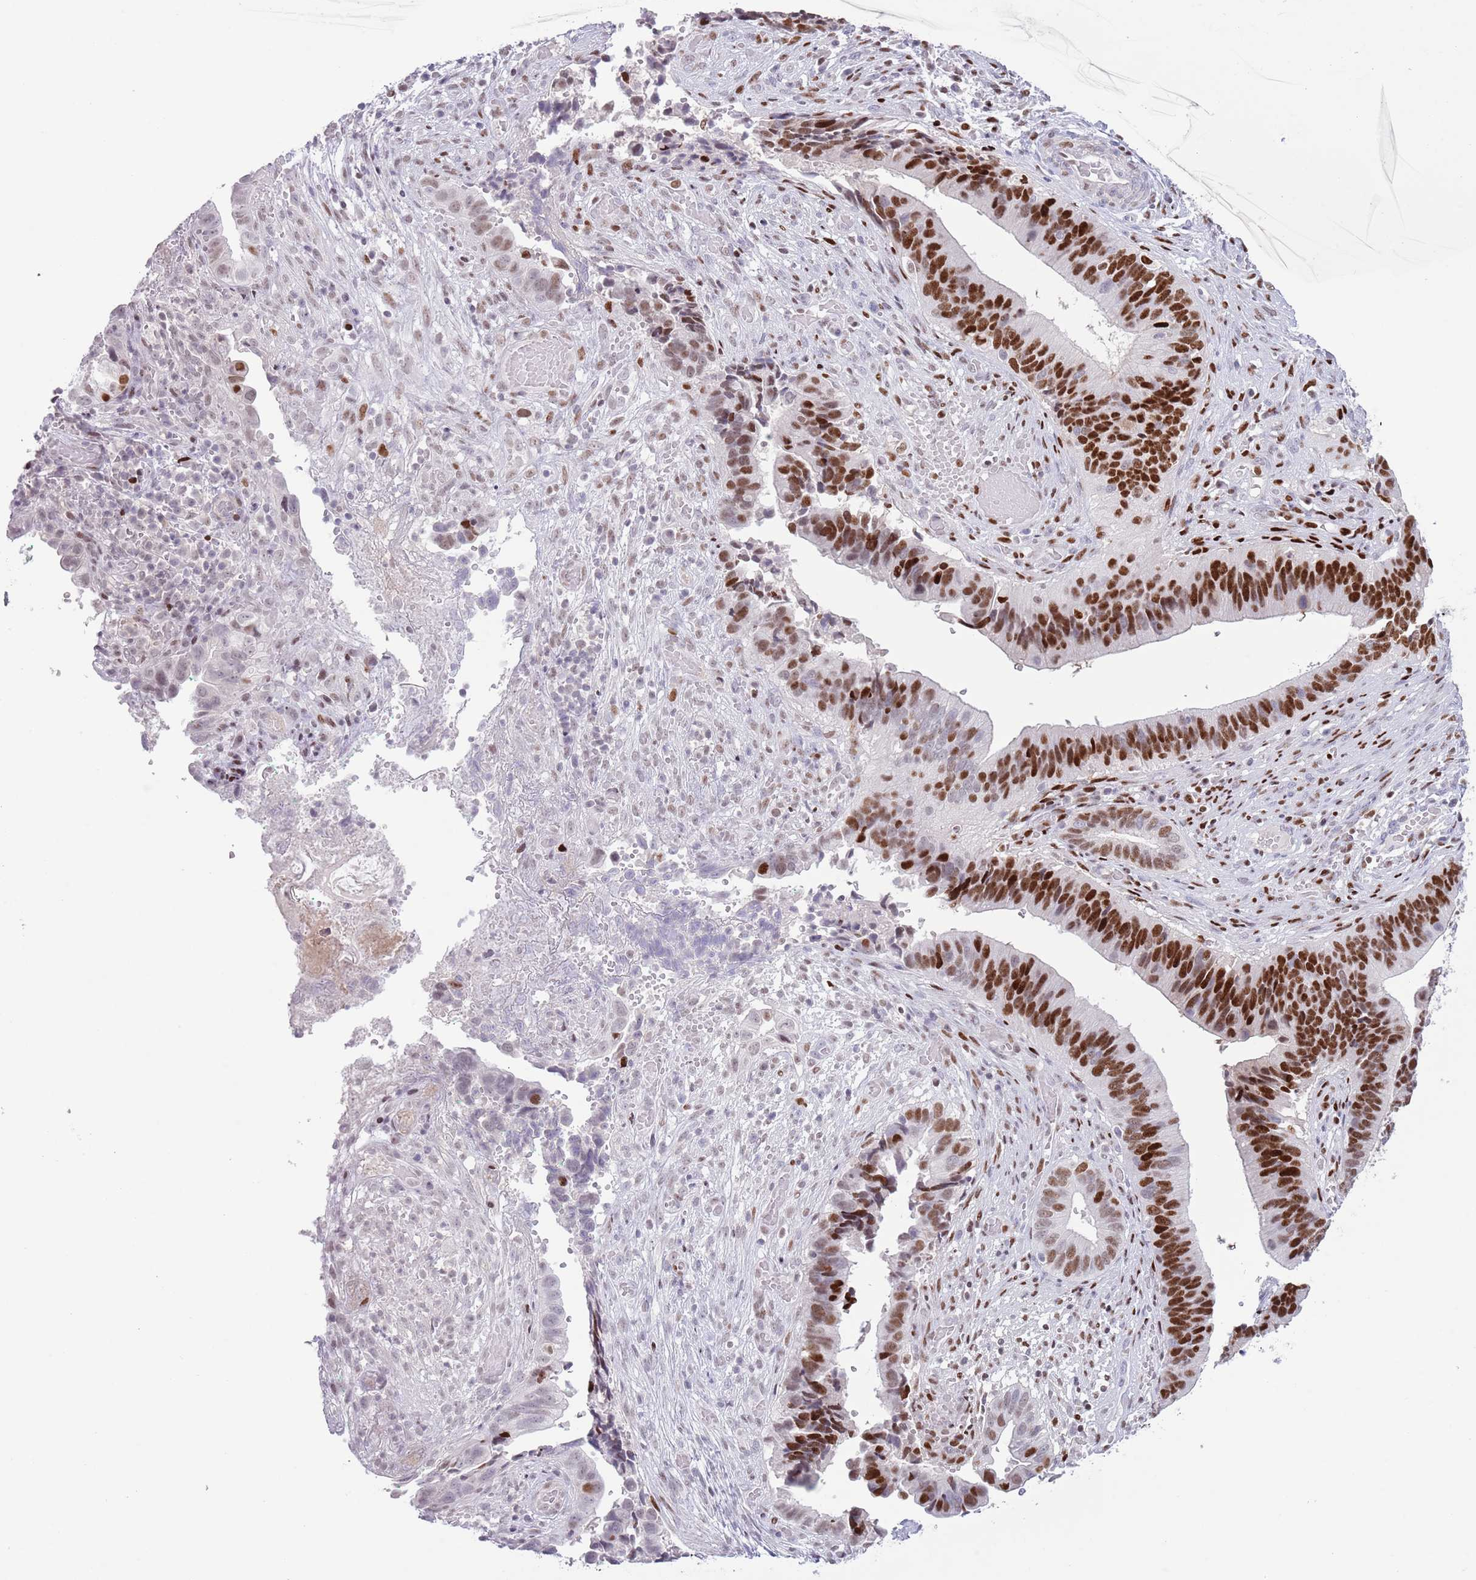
{"staining": {"intensity": "strong", "quantity": ">75%", "location": "nuclear"}, "tissue": "cervical cancer", "cell_type": "Tumor cells", "image_type": "cancer", "snomed": [{"axis": "morphology", "description": "Adenocarcinoma, NOS"}, {"axis": "topography", "description": "Cervix"}], "caption": "Adenocarcinoma (cervical) tissue exhibits strong nuclear positivity in about >75% of tumor cells, visualized by immunohistochemistry.", "gene": "MFSD10", "patient": {"sex": "female", "age": 42}}